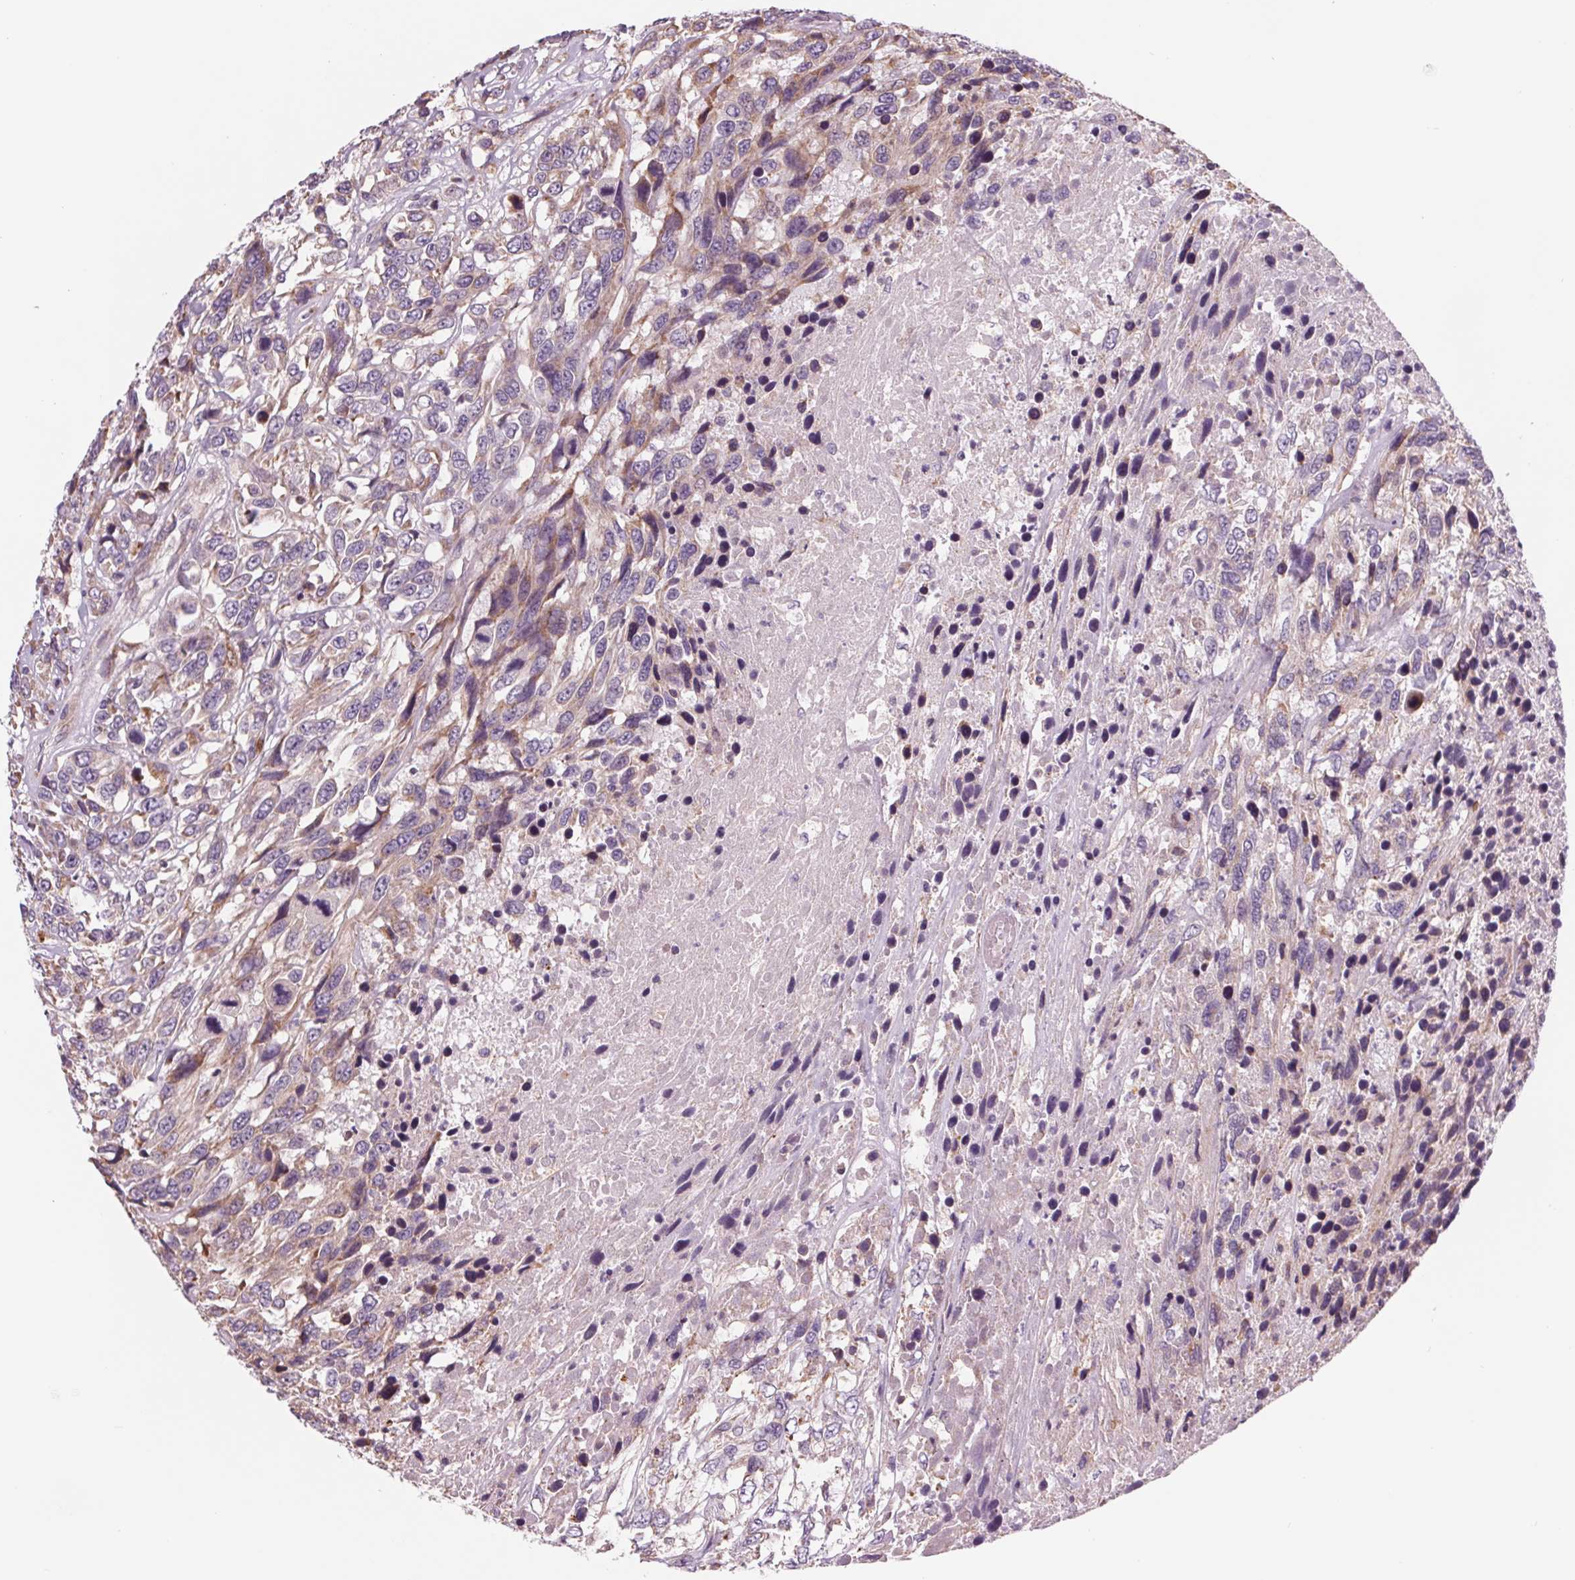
{"staining": {"intensity": "weak", "quantity": "25%-75%", "location": "cytoplasmic/membranous"}, "tissue": "urothelial cancer", "cell_type": "Tumor cells", "image_type": "cancer", "snomed": [{"axis": "morphology", "description": "Urothelial carcinoma, High grade"}, {"axis": "topography", "description": "Urinary bladder"}], "caption": "There is low levels of weak cytoplasmic/membranous positivity in tumor cells of urothelial cancer, as demonstrated by immunohistochemical staining (brown color).", "gene": "SAMD5", "patient": {"sex": "female", "age": 70}}